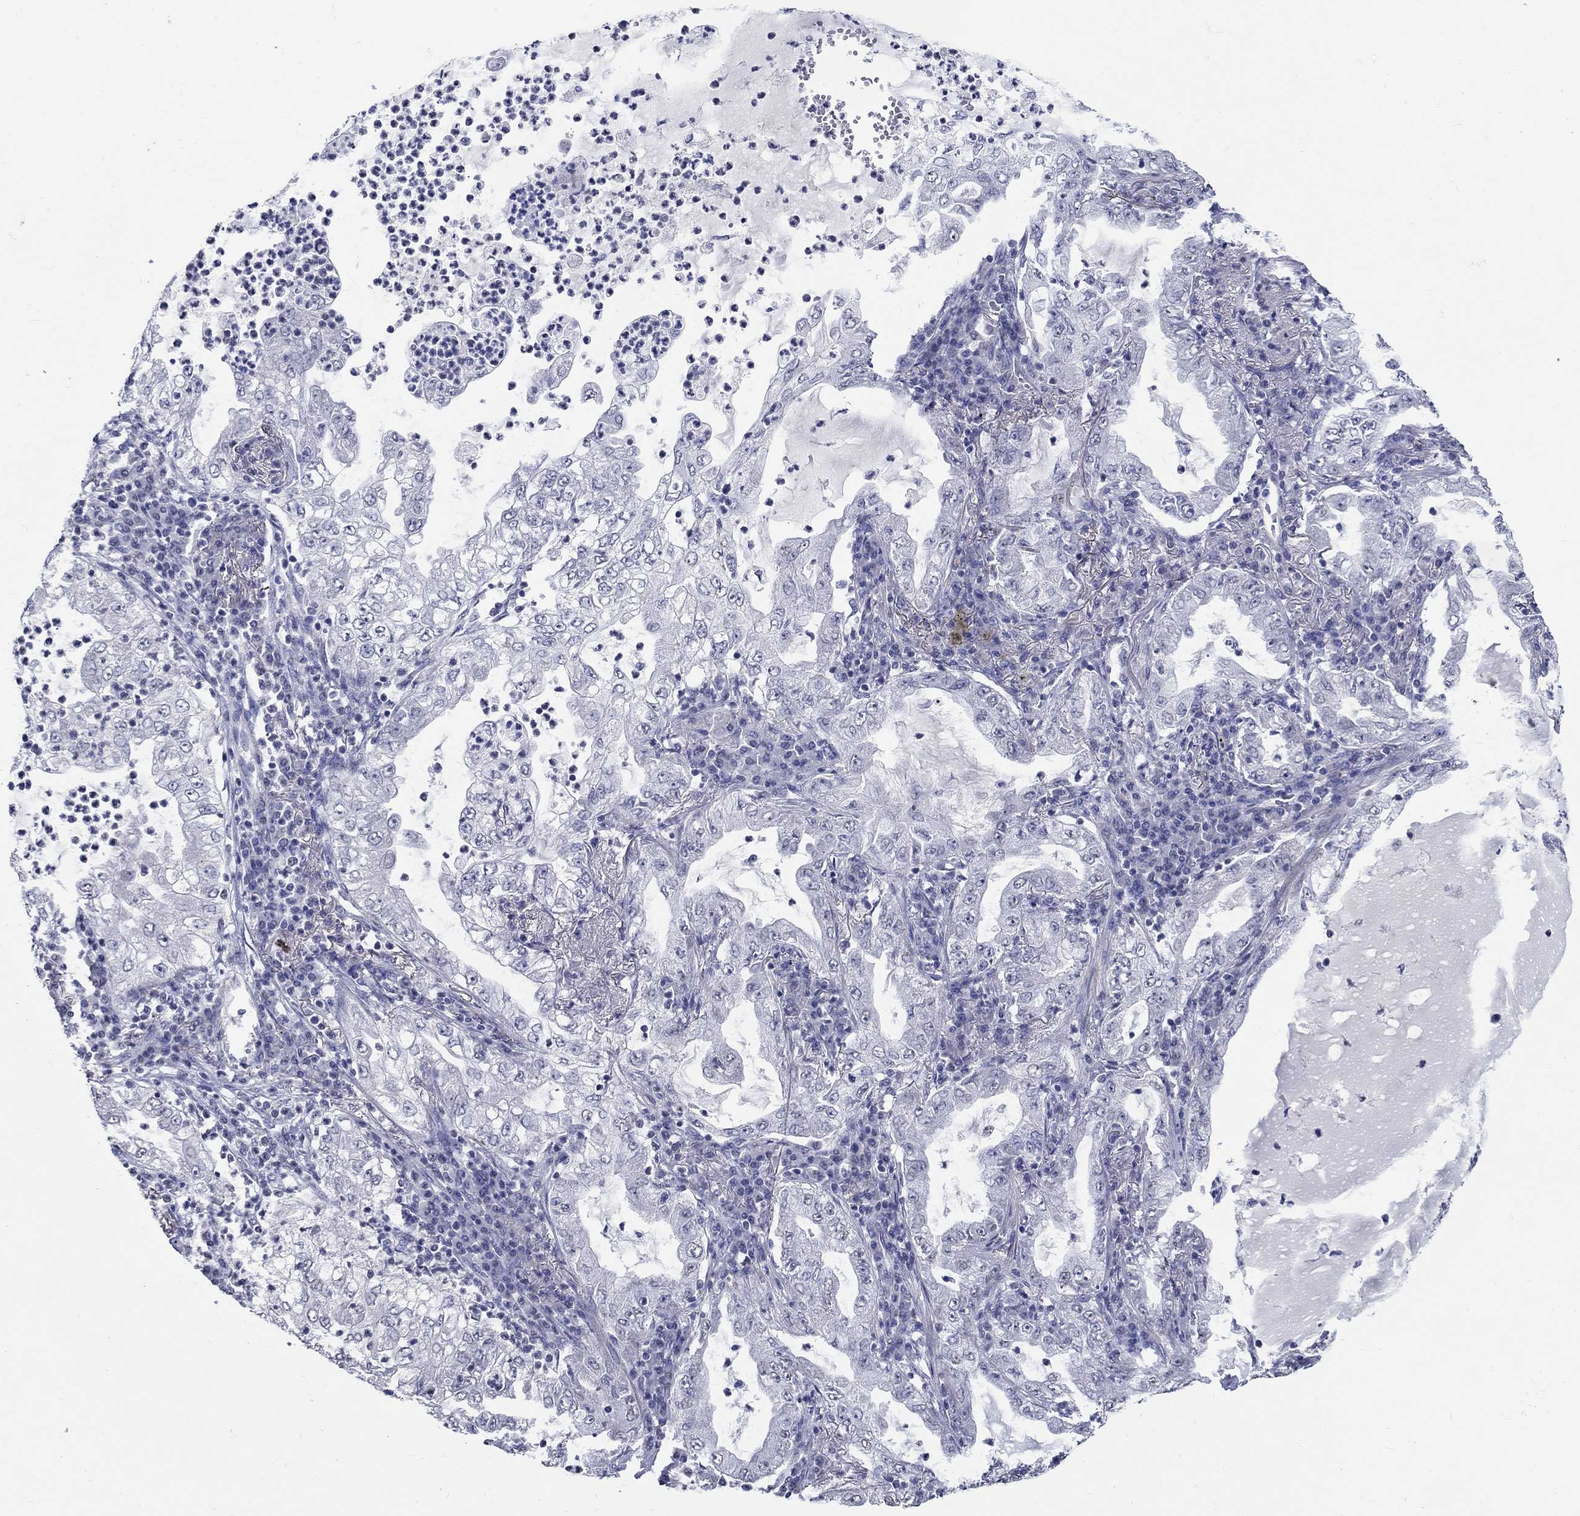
{"staining": {"intensity": "negative", "quantity": "none", "location": "none"}, "tissue": "lung cancer", "cell_type": "Tumor cells", "image_type": "cancer", "snomed": [{"axis": "morphology", "description": "Adenocarcinoma, NOS"}, {"axis": "topography", "description": "Lung"}], "caption": "High magnification brightfield microscopy of lung cancer stained with DAB (3,3'-diaminobenzidine) (brown) and counterstained with hematoxylin (blue): tumor cells show no significant positivity.", "gene": "PDE1B", "patient": {"sex": "female", "age": 73}}